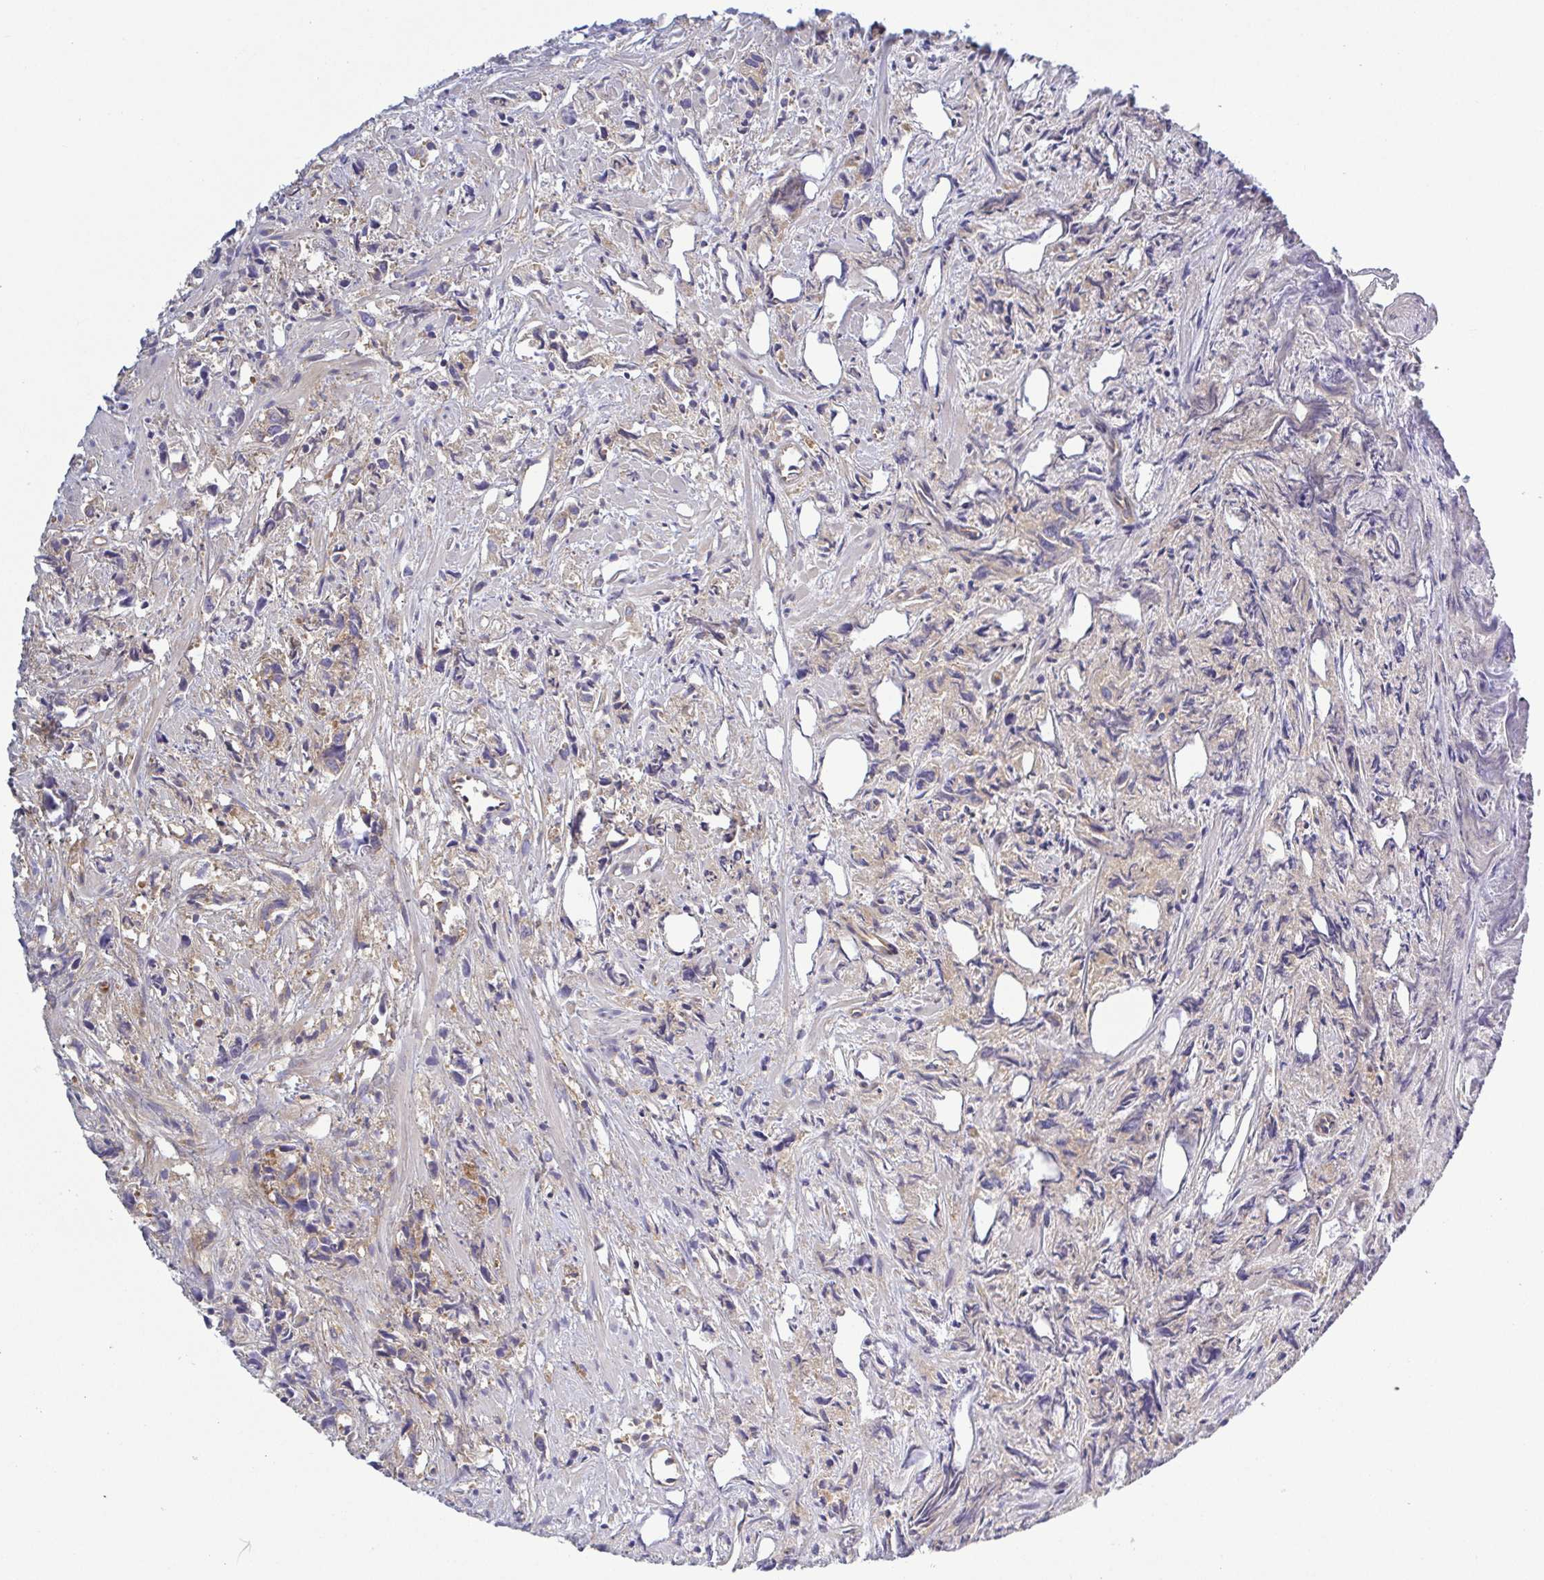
{"staining": {"intensity": "moderate", "quantity": "25%-75%", "location": "cytoplasmic/membranous"}, "tissue": "prostate cancer", "cell_type": "Tumor cells", "image_type": "cancer", "snomed": [{"axis": "morphology", "description": "Adenocarcinoma, High grade"}, {"axis": "topography", "description": "Prostate"}], "caption": "Prostate cancer tissue reveals moderate cytoplasmic/membranous expression in approximately 25%-75% of tumor cells", "gene": "KIF5B", "patient": {"sex": "male", "age": 58}}